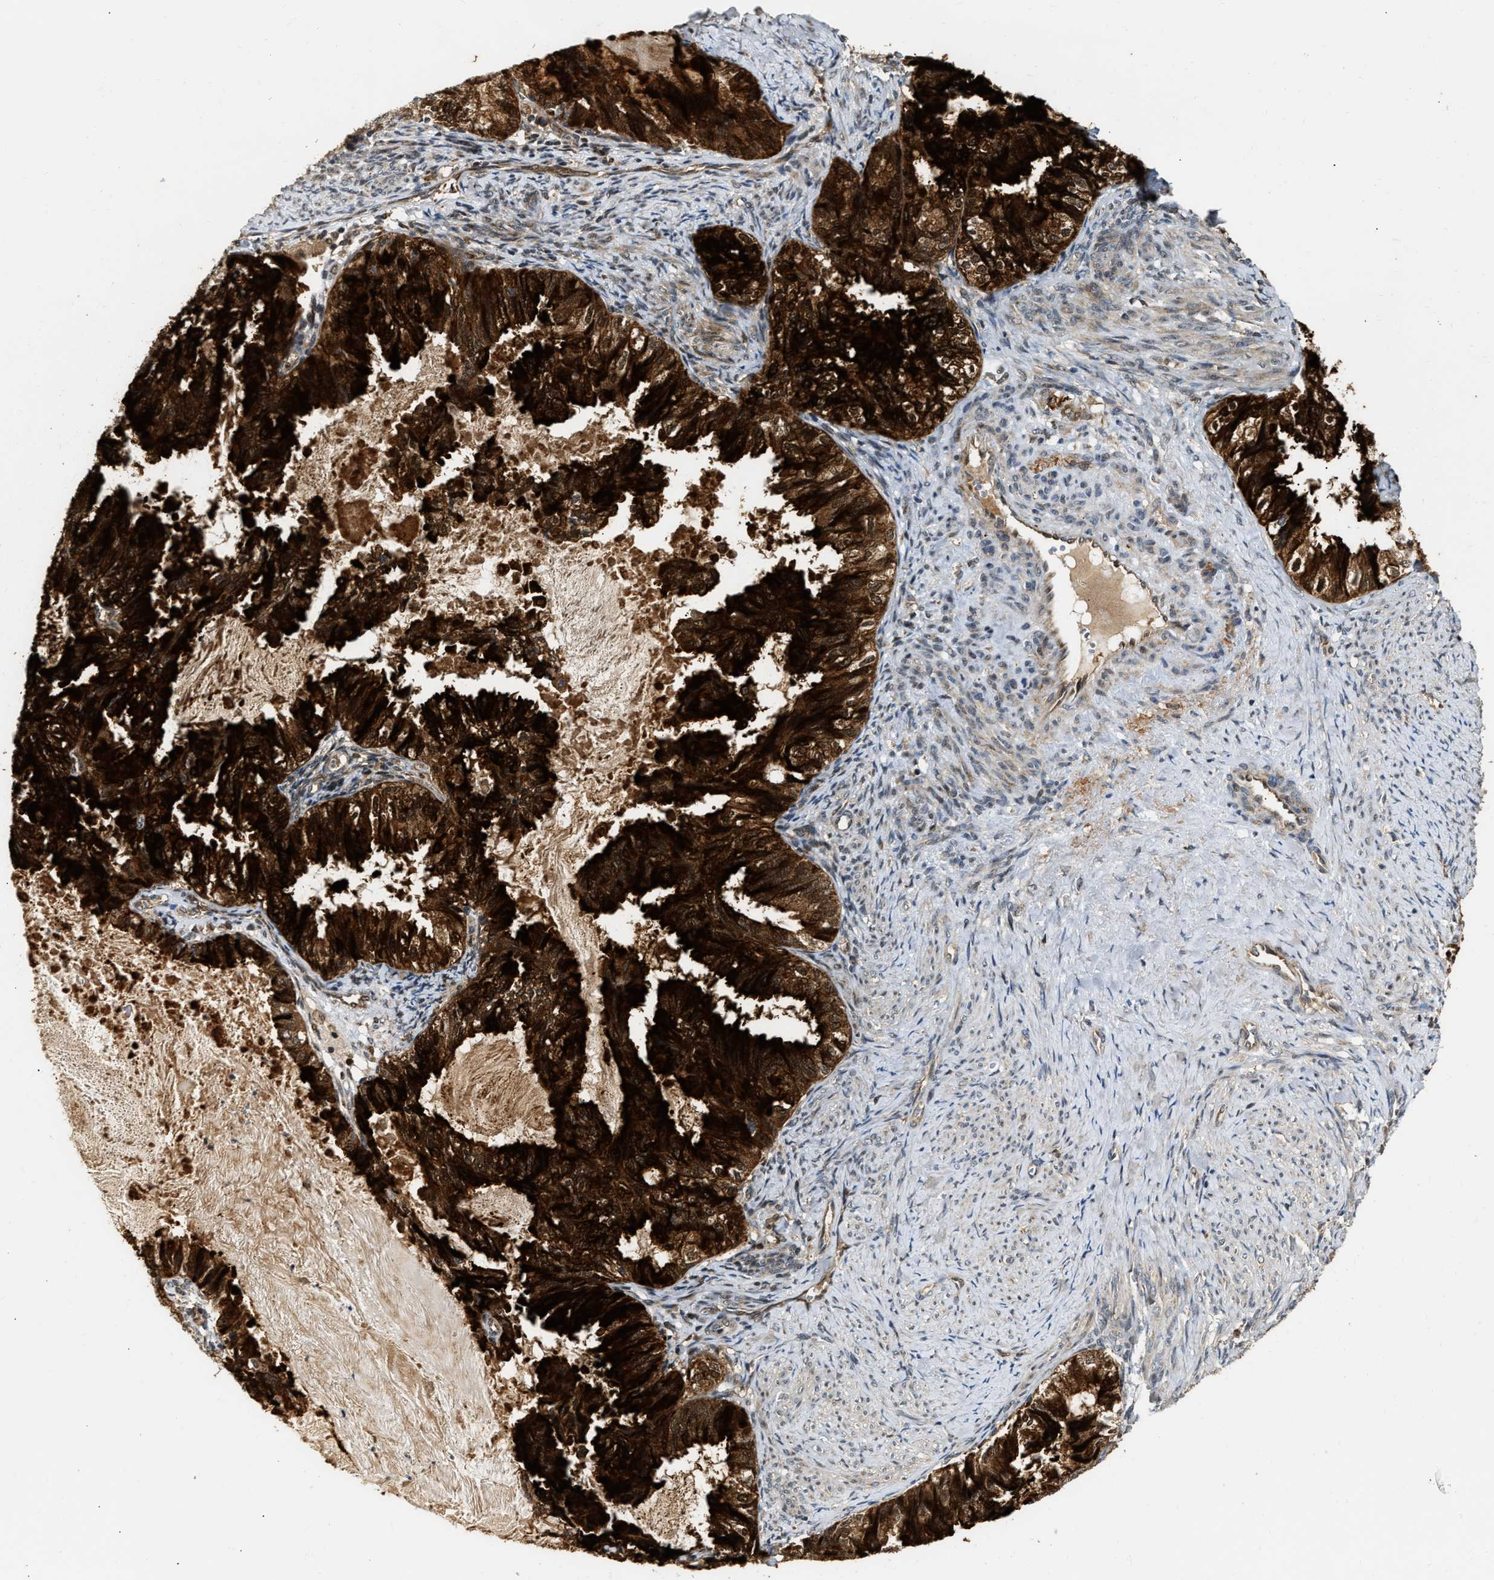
{"staining": {"intensity": "strong", "quantity": ">75%", "location": "cytoplasmic/membranous"}, "tissue": "endometrial cancer", "cell_type": "Tumor cells", "image_type": "cancer", "snomed": [{"axis": "morphology", "description": "Adenocarcinoma, NOS"}, {"axis": "topography", "description": "Endometrium"}], "caption": "Strong cytoplasmic/membranous staining is appreciated in about >75% of tumor cells in adenocarcinoma (endometrial).", "gene": "EXTL2", "patient": {"sex": "female", "age": 86}}